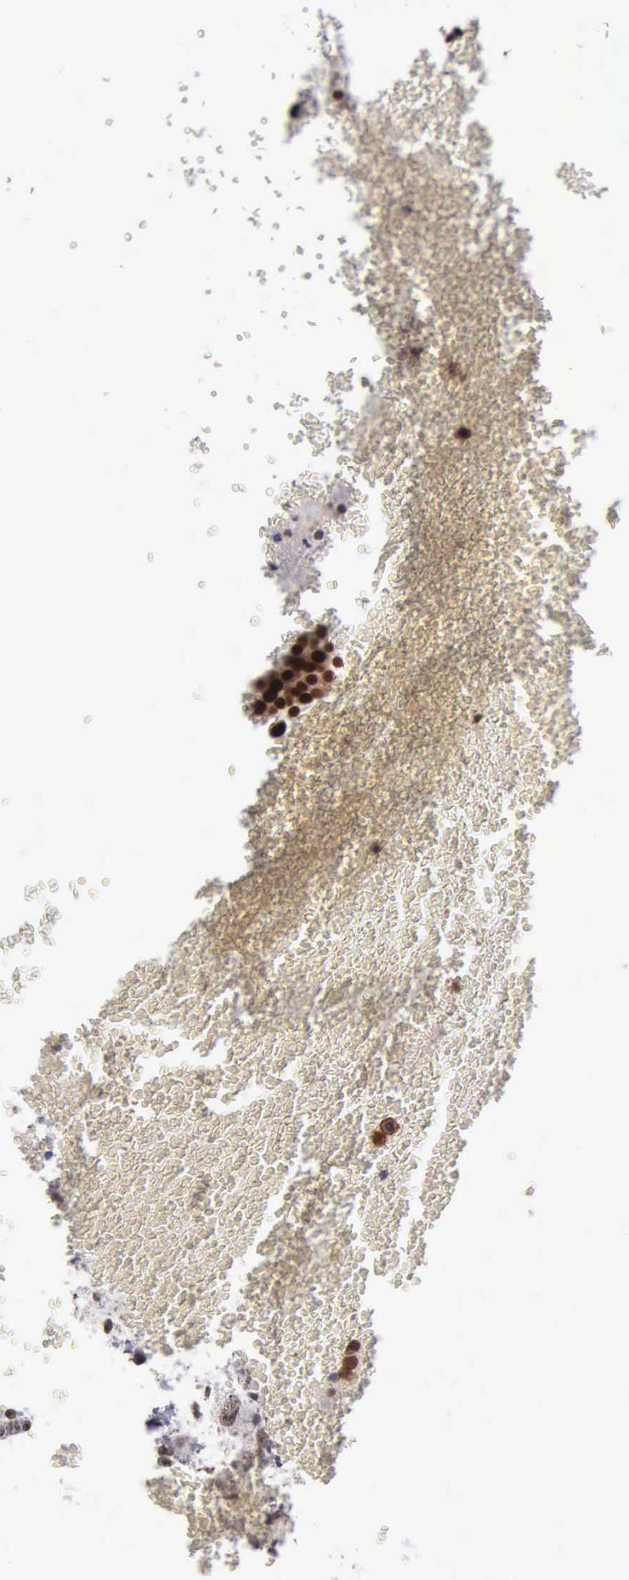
{"staining": {"intensity": "strong", "quantity": ">75%", "location": "cytoplasmic/membranous,nuclear"}, "tissue": "testis cancer", "cell_type": "Tumor cells", "image_type": "cancer", "snomed": [{"axis": "morphology", "description": "Seminoma, NOS"}, {"axis": "topography", "description": "Testis"}], "caption": "IHC image of neoplastic tissue: testis seminoma stained using immunohistochemistry (IHC) demonstrates high levels of strong protein expression localized specifically in the cytoplasmic/membranous and nuclear of tumor cells, appearing as a cytoplasmic/membranous and nuclear brown color.", "gene": "UBR7", "patient": {"sex": "male", "age": 71}}